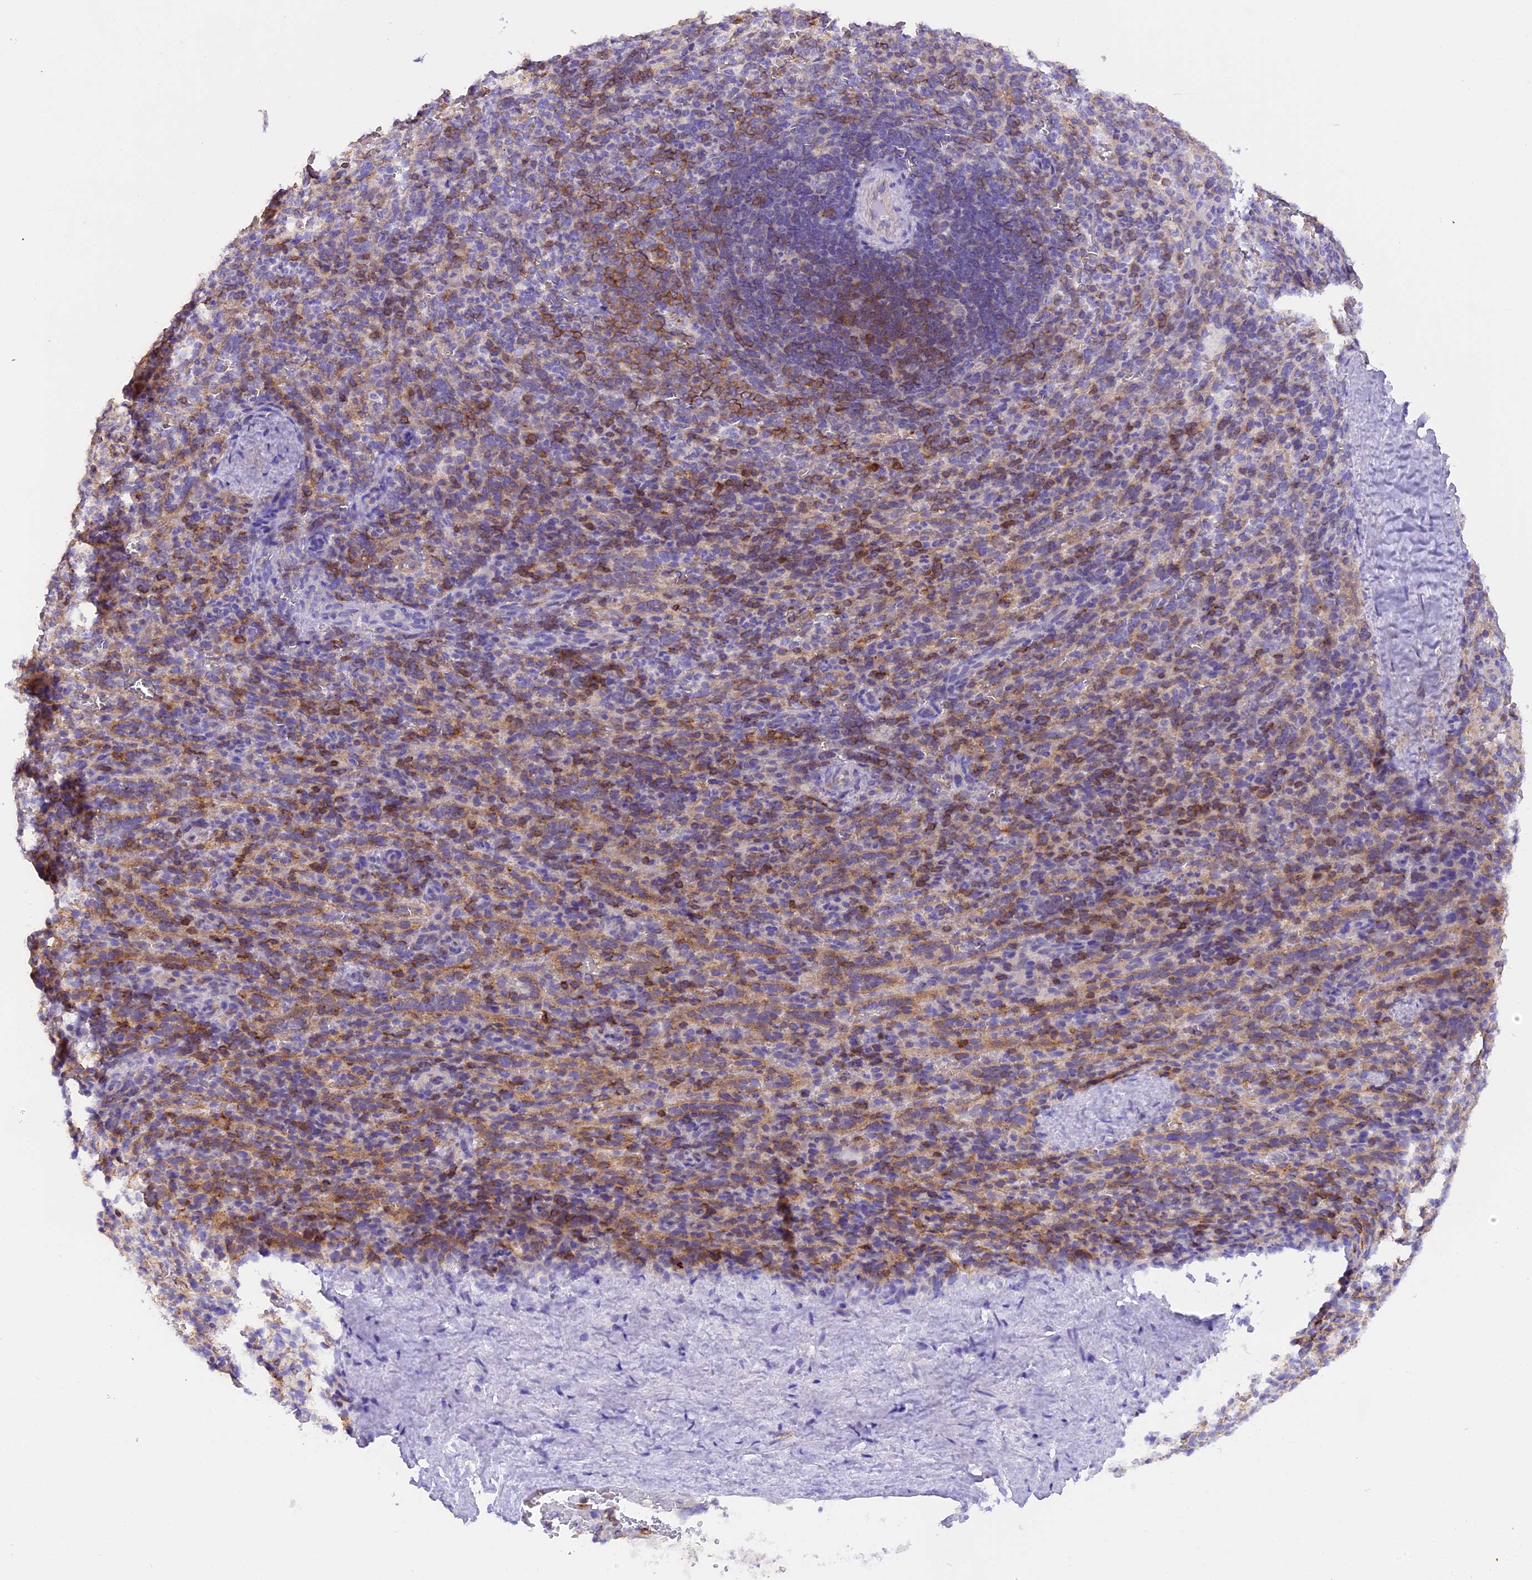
{"staining": {"intensity": "moderate", "quantity": "<25%", "location": "cytoplasmic/membranous"}, "tissue": "spleen", "cell_type": "Cells in red pulp", "image_type": "normal", "snomed": [{"axis": "morphology", "description": "Normal tissue, NOS"}, {"axis": "topography", "description": "Spleen"}], "caption": "Immunohistochemical staining of benign human spleen displays <25% levels of moderate cytoplasmic/membranous protein expression in about <25% of cells in red pulp.", "gene": "FAM193A", "patient": {"sex": "female", "age": 21}}